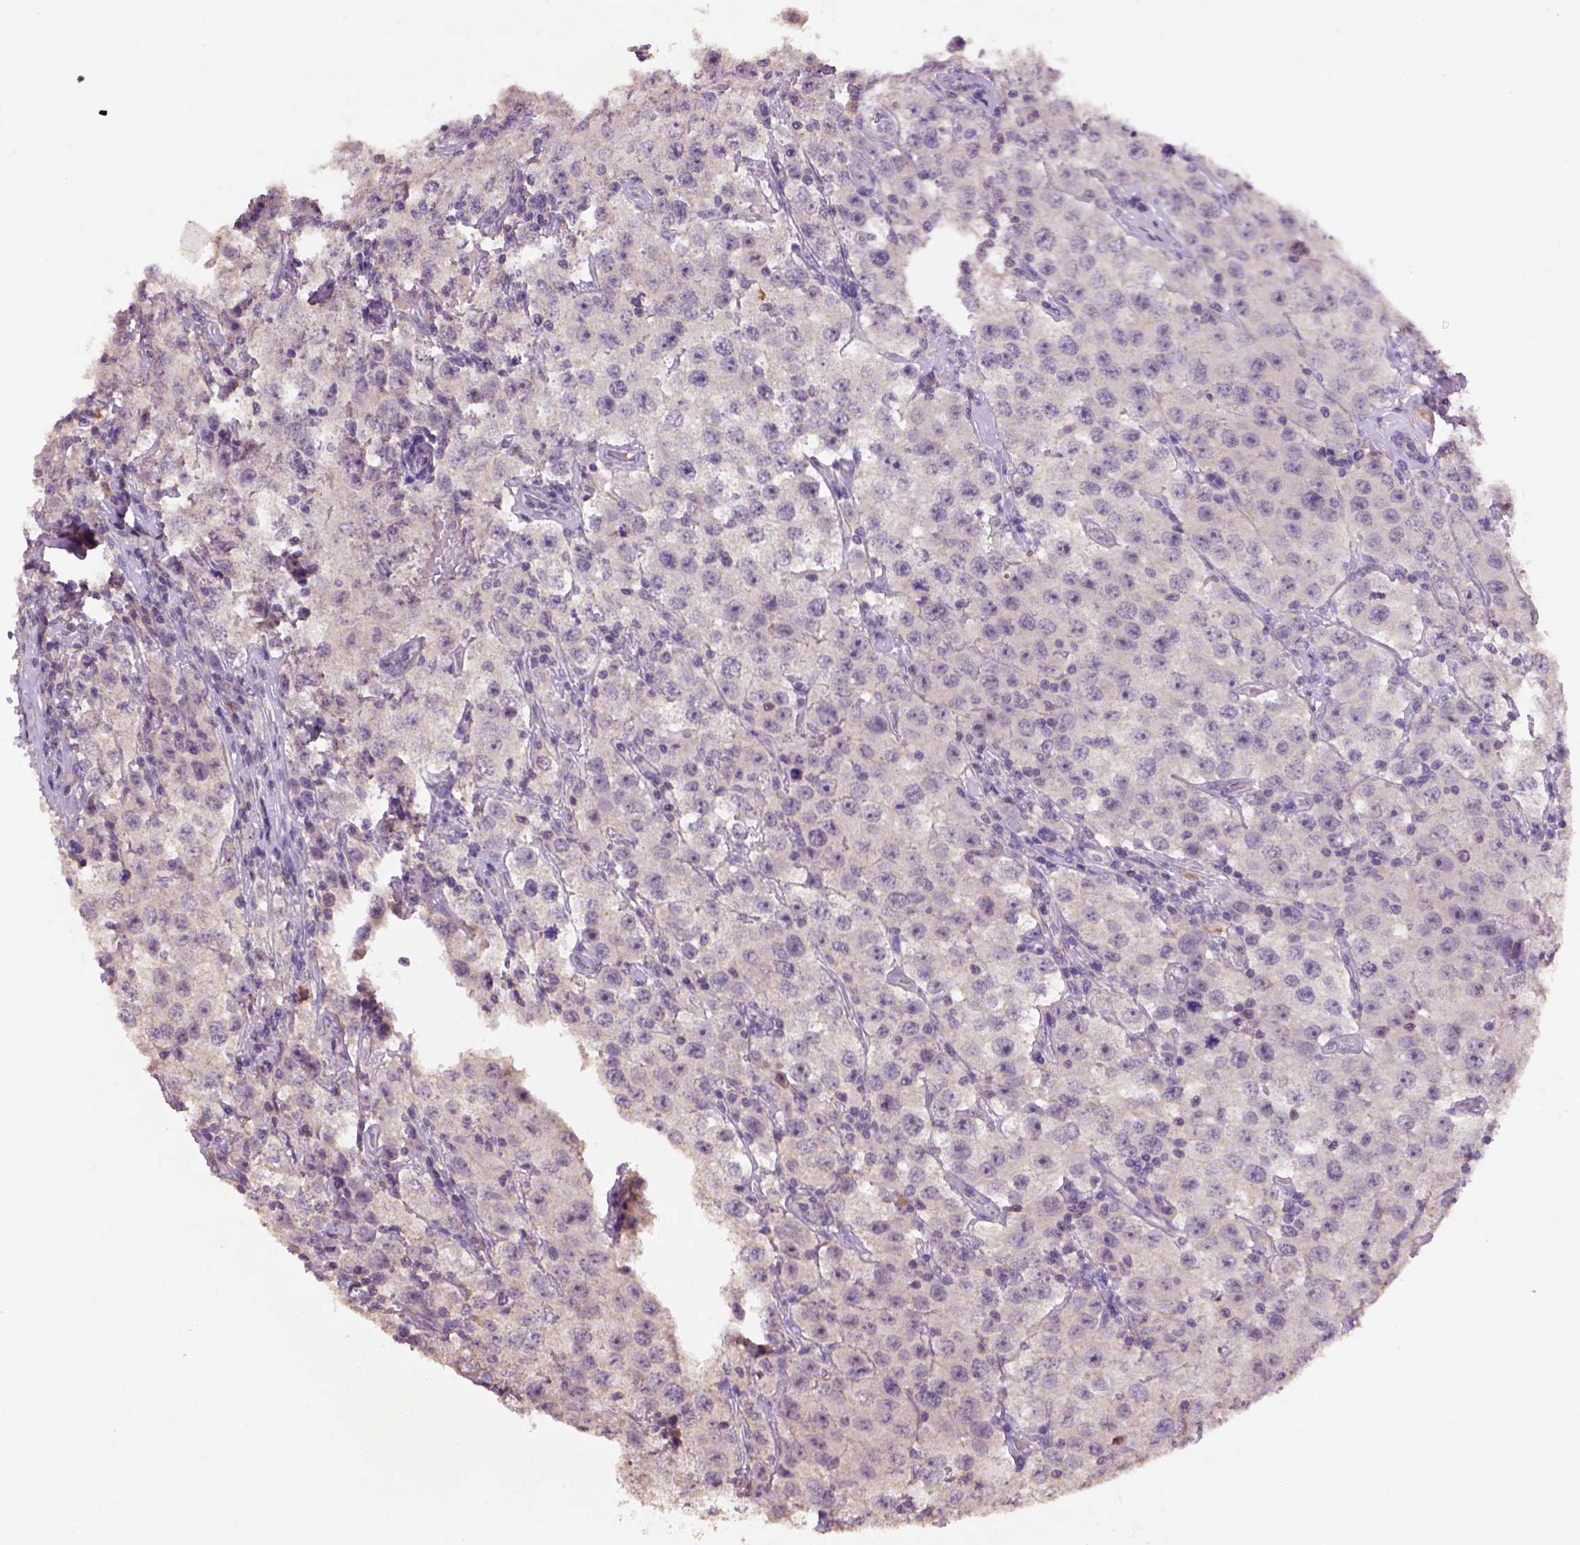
{"staining": {"intensity": "weak", "quantity": "25%-75%", "location": "cytoplasmic/membranous,nuclear"}, "tissue": "testis cancer", "cell_type": "Tumor cells", "image_type": "cancer", "snomed": [{"axis": "morphology", "description": "Seminoma, NOS"}, {"axis": "topography", "description": "Testis"}], "caption": "The image exhibits immunohistochemical staining of testis seminoma. There is weak cytoplasmic/membranous and nuclear expression is seen in about 25%-75% of tumor cells.", "gene": "SCML4", "patient": {"sex": "male", "age": 52}}